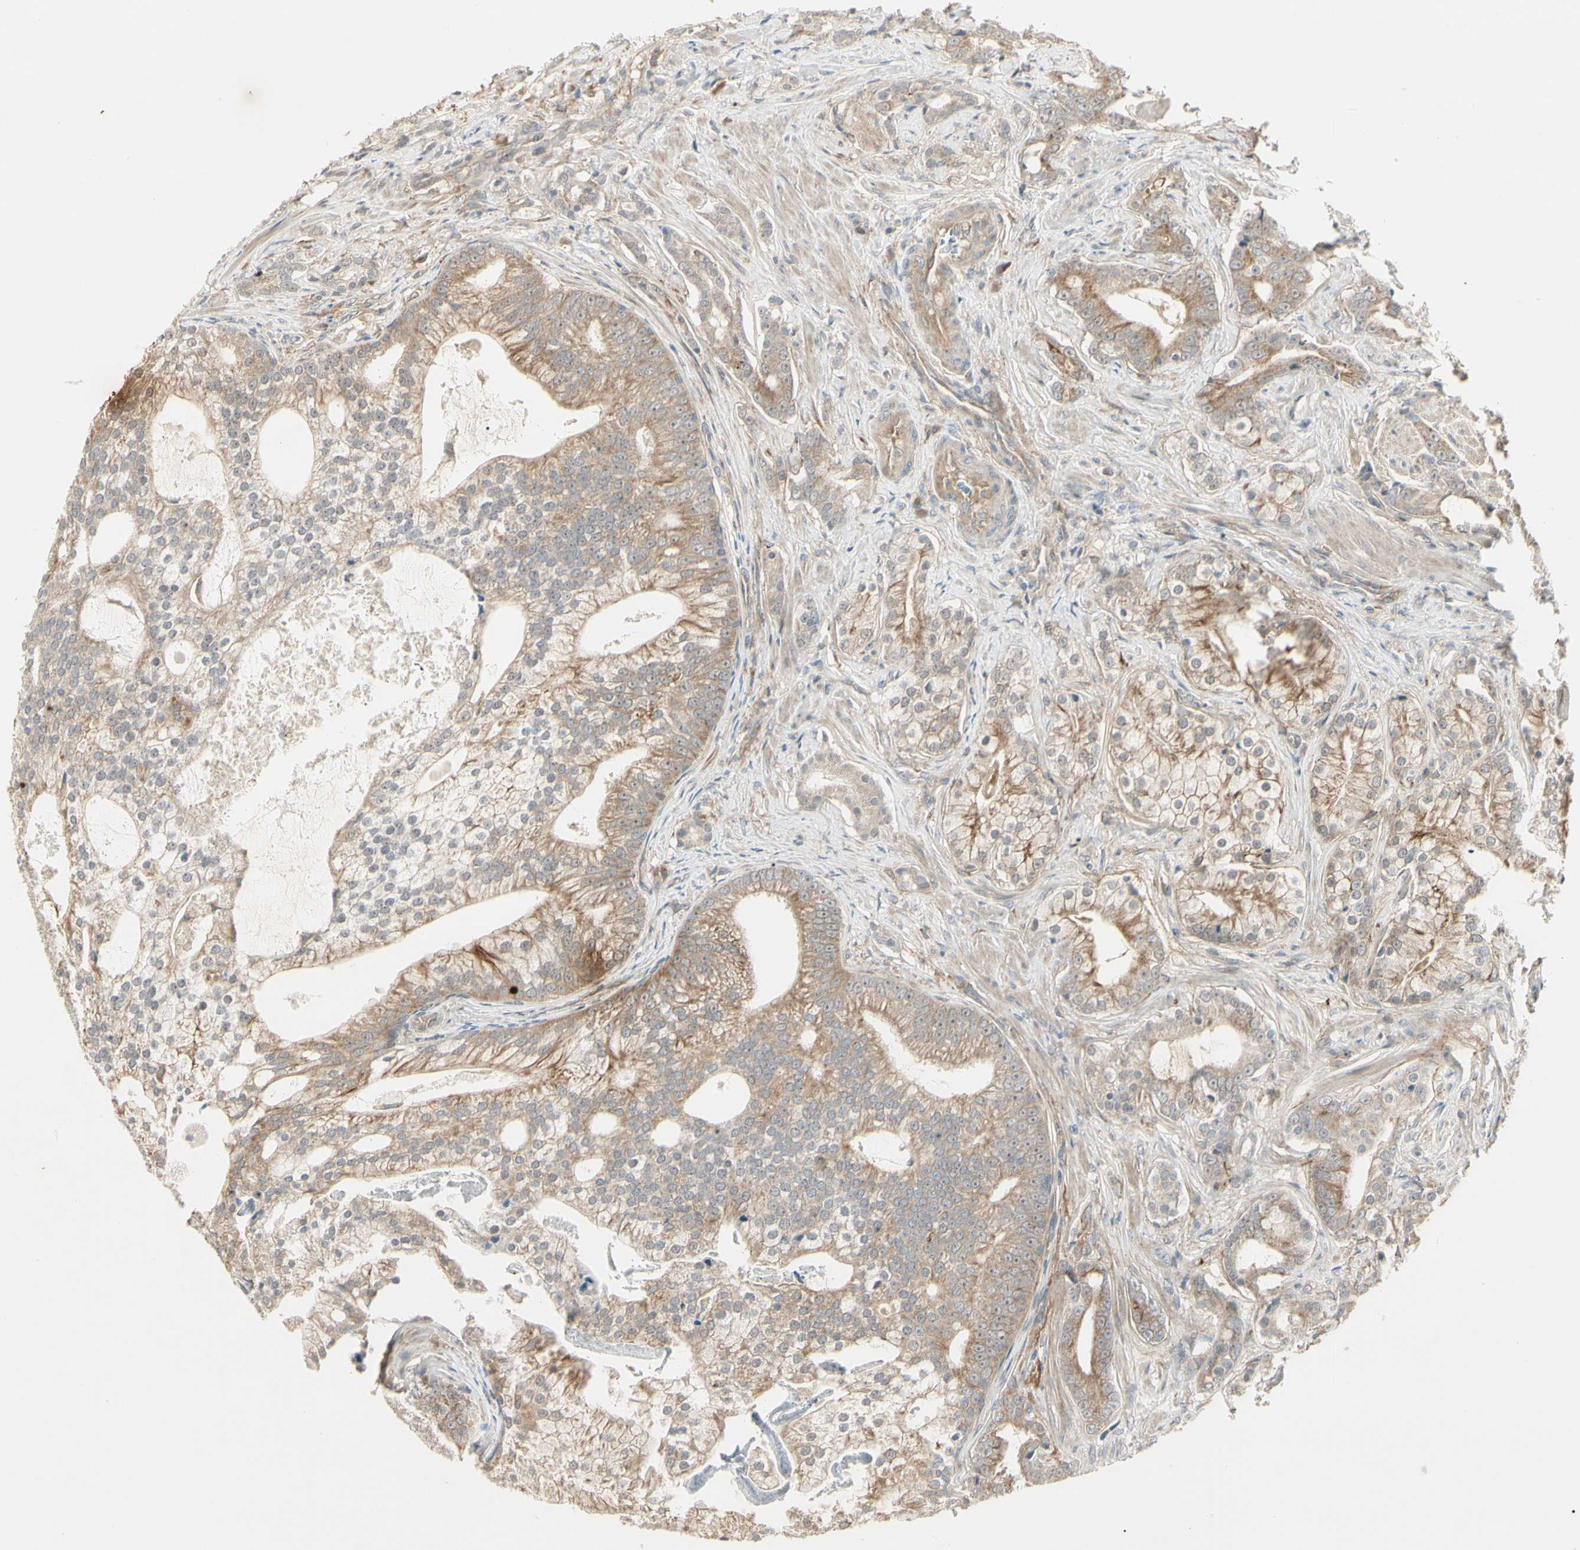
{"staining": {"intensity": "moderate", "quantity": ">75%", "location": "cytoplasmic/membranous"}, "tissue": "prostate cancer", "cell_type": "Tumor cells", "image_type": "cancer", "snomed": [{"axis": "morphology", "description": "Adenocarcinoma, Low grade"}, {"axis": "topography", "description": "Prostate"}], "caption": "Brown immunohistochemical staining in human prostate cancer (low-grade adenocarcinoma) exhibits moderate cytoplasmic/membranous expression in approximately >75% of tumor cells.", "gene": "F2R", "patient": {"sex": "male", "age": 58}}